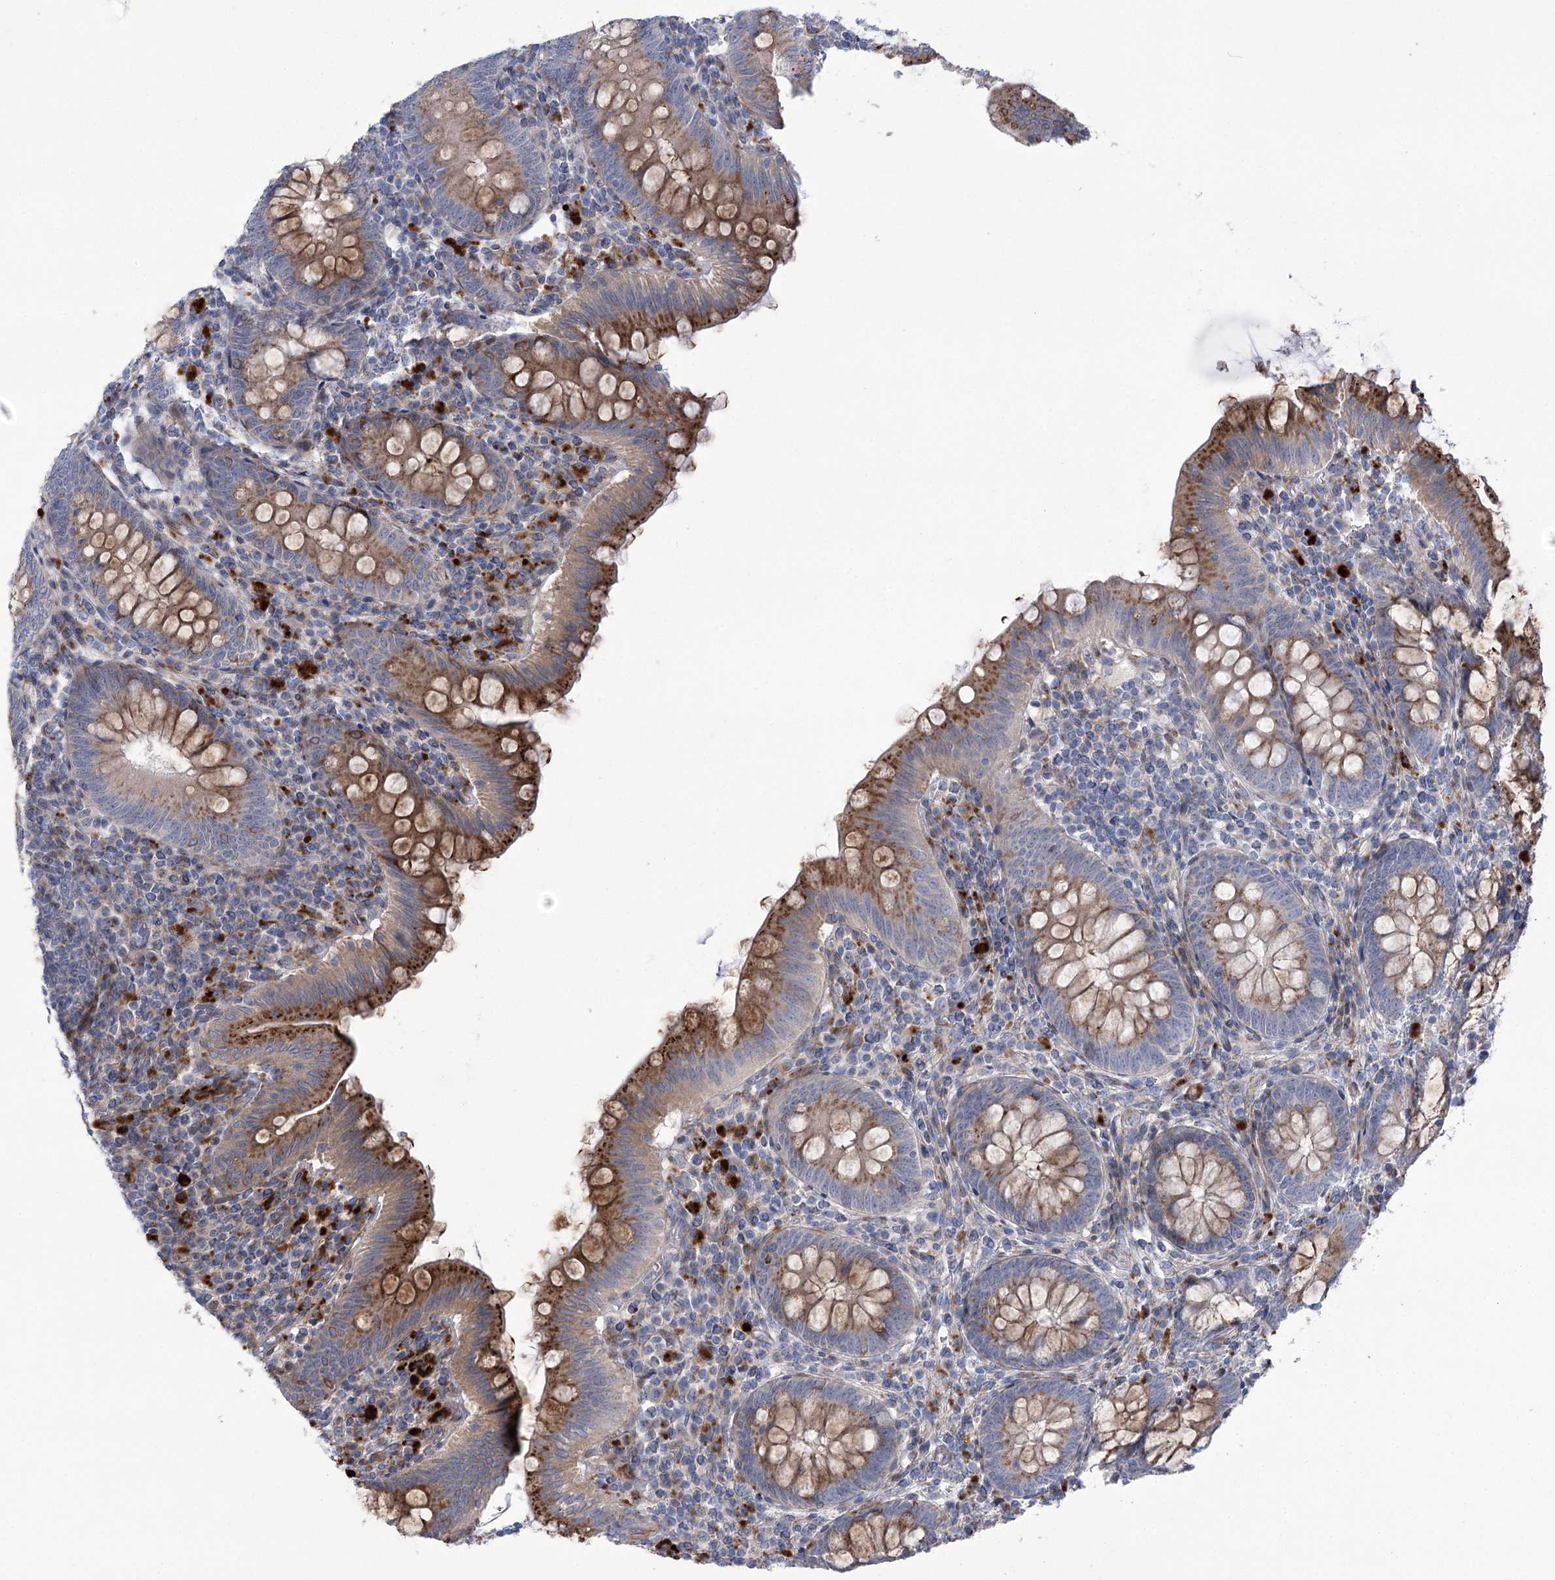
{"staining": {"intensity": "moderate", "quantity": ">75%", "location": "cytoplasmic/membranous"}, "tissue": "appendix", "cell_type": "Glandular cells", "image_type": "normal", "snomed": [{"axis": "morphology", "description": "Normal tissue, NOS"}, {"axis": "topography", "description": "Appendix"}], "caption": "The histopathology image shows staining of normal appendix, revealing moderate cytoplasmic/membranous protein staining (brown color) within glandular cells.", "gene": "NME7", "patient": {"sex": "male", "age": 14}}